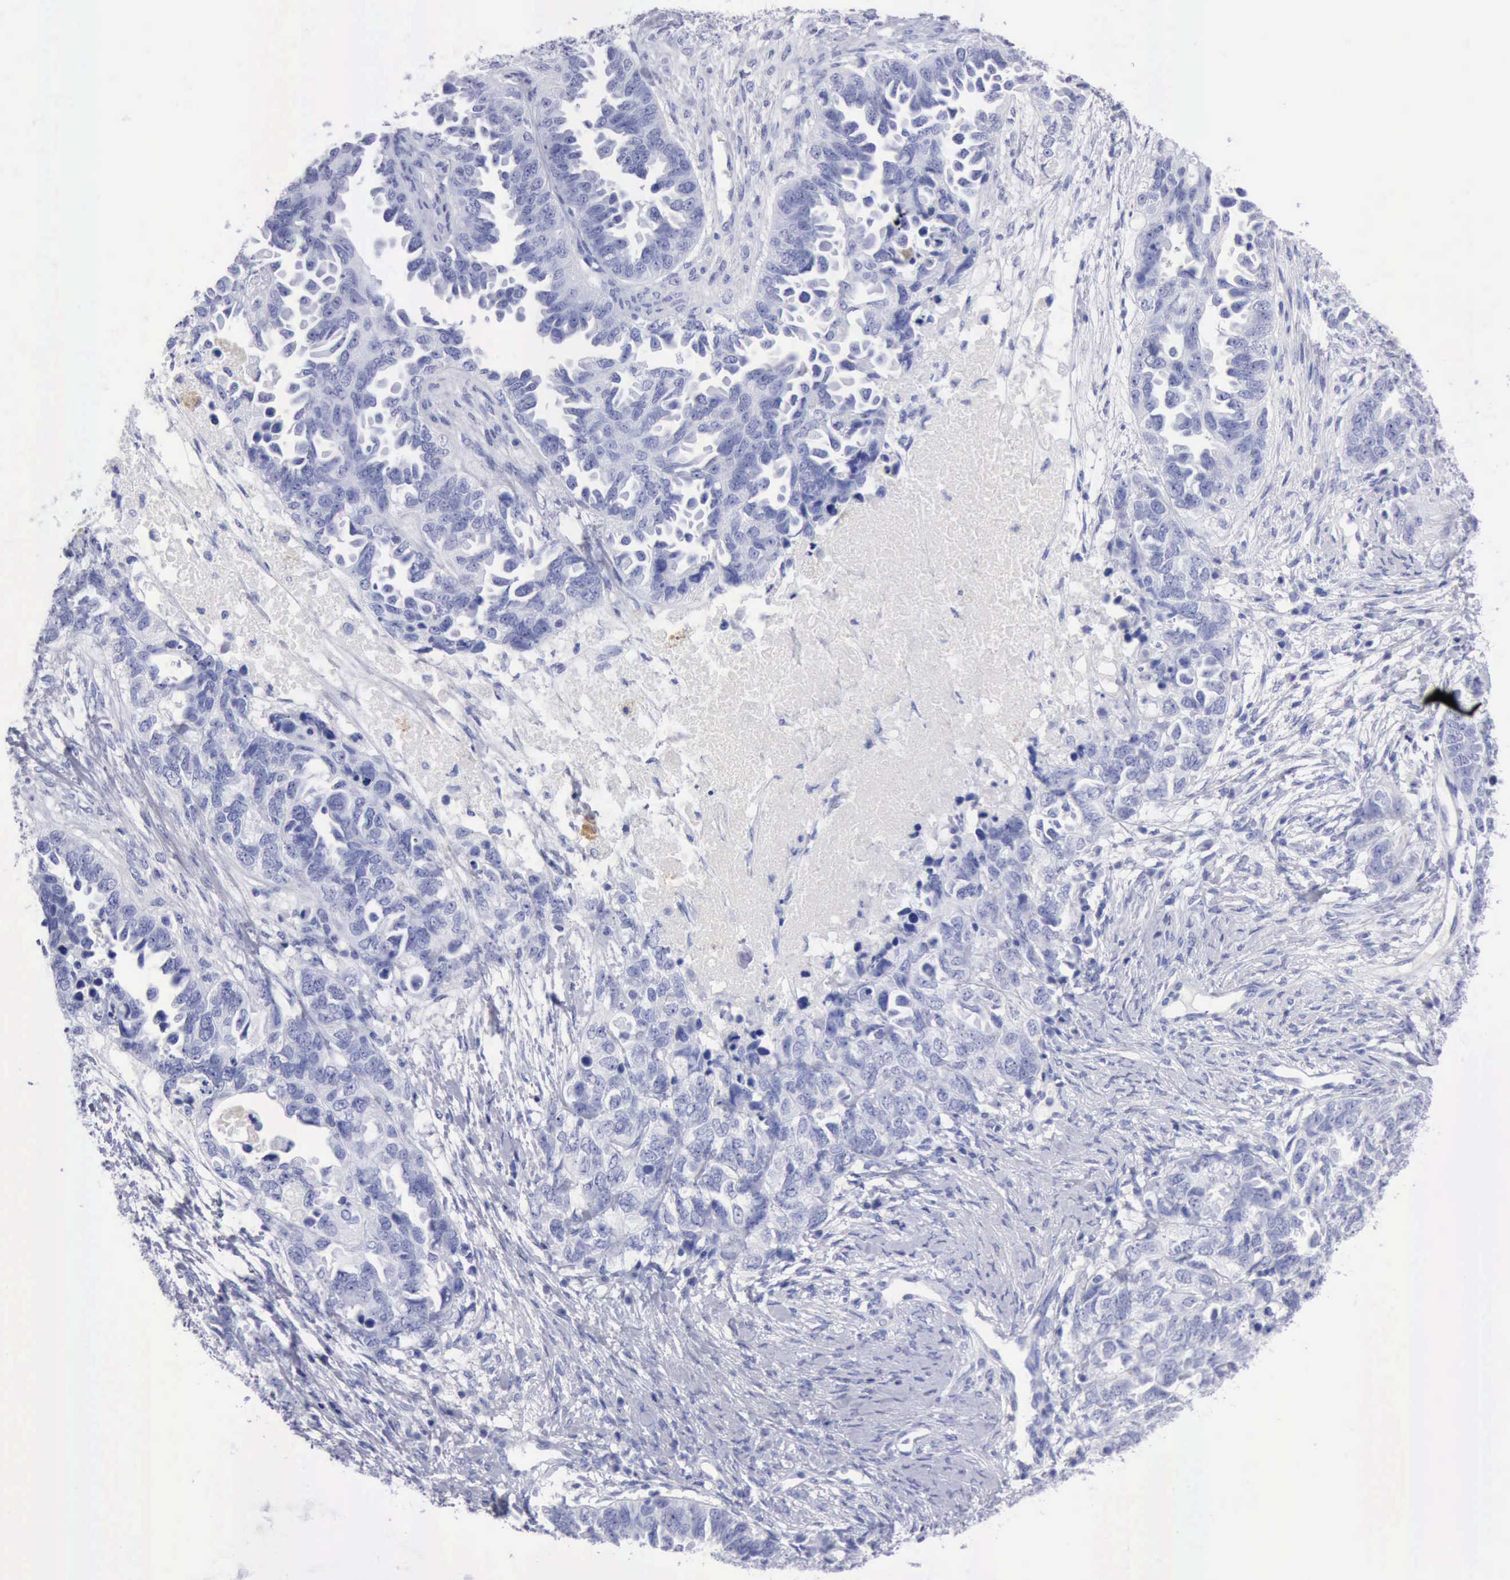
{"staining": {"intensity": "negative", "quantity": "none", "location": "none"}, "tissue": "ovarian cancer", "cell_type": "Tumor cells", "image_type": "cancer", "snomed": [{"axis": "morphology", "description": "Cystadenocarcinoma, serous, NOS"}, {"axis": "topography", "description": "Ovary"}], "caption": "A photomicrograph of ovarian serous cystadenocarcinoma stained for a protein exhibits no brown staining in tumor cells. The staining is performed using DAB (3,3'-diaminobenzidine) brown chromogen with nuclei counter-stained in using hematoxylin.", "gene": "CYP19A1", "patient": {"sex": "female", "age": 82}}